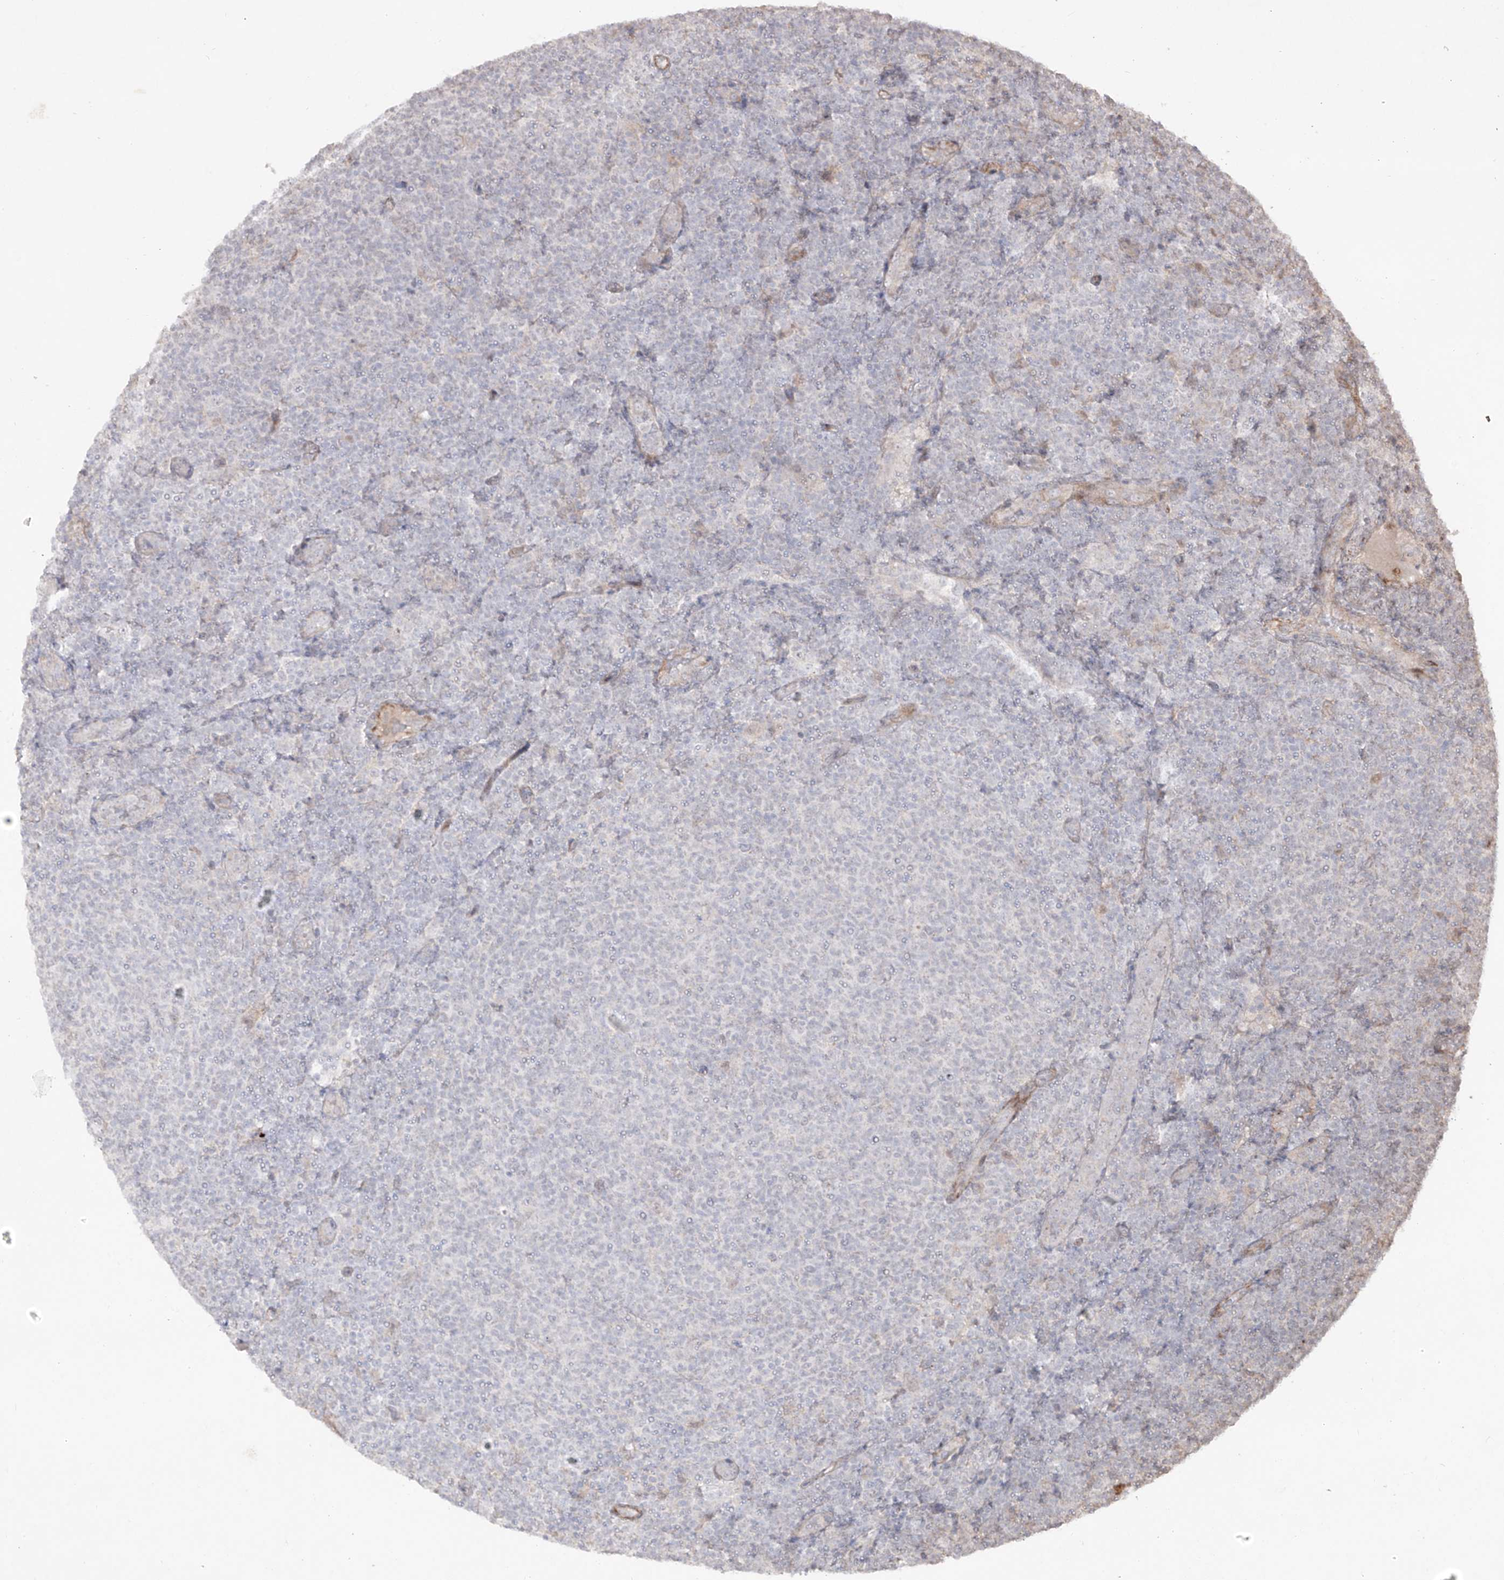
{"staining": {"intensity": "negative", "quantity": "none", "location": "none"}, "tissue": "lymphoma", "cell_type": "Tumor cells", "image_type": "cancer", "snomed": [{"axis": "morphology", "description": "Malignant lymphoma, non-Hodgkin's type, Low grade"}, {"axis": "topography", "description": "Lymph node"}], "caption": "This is an immunohistochemistry micrograph of malignant lymphoma, non-Hodgkin's type (low-grade). There is no staining in tumor cells.", "gene": "KDM1B", "patient": {"sex": "male", "age": 66}}